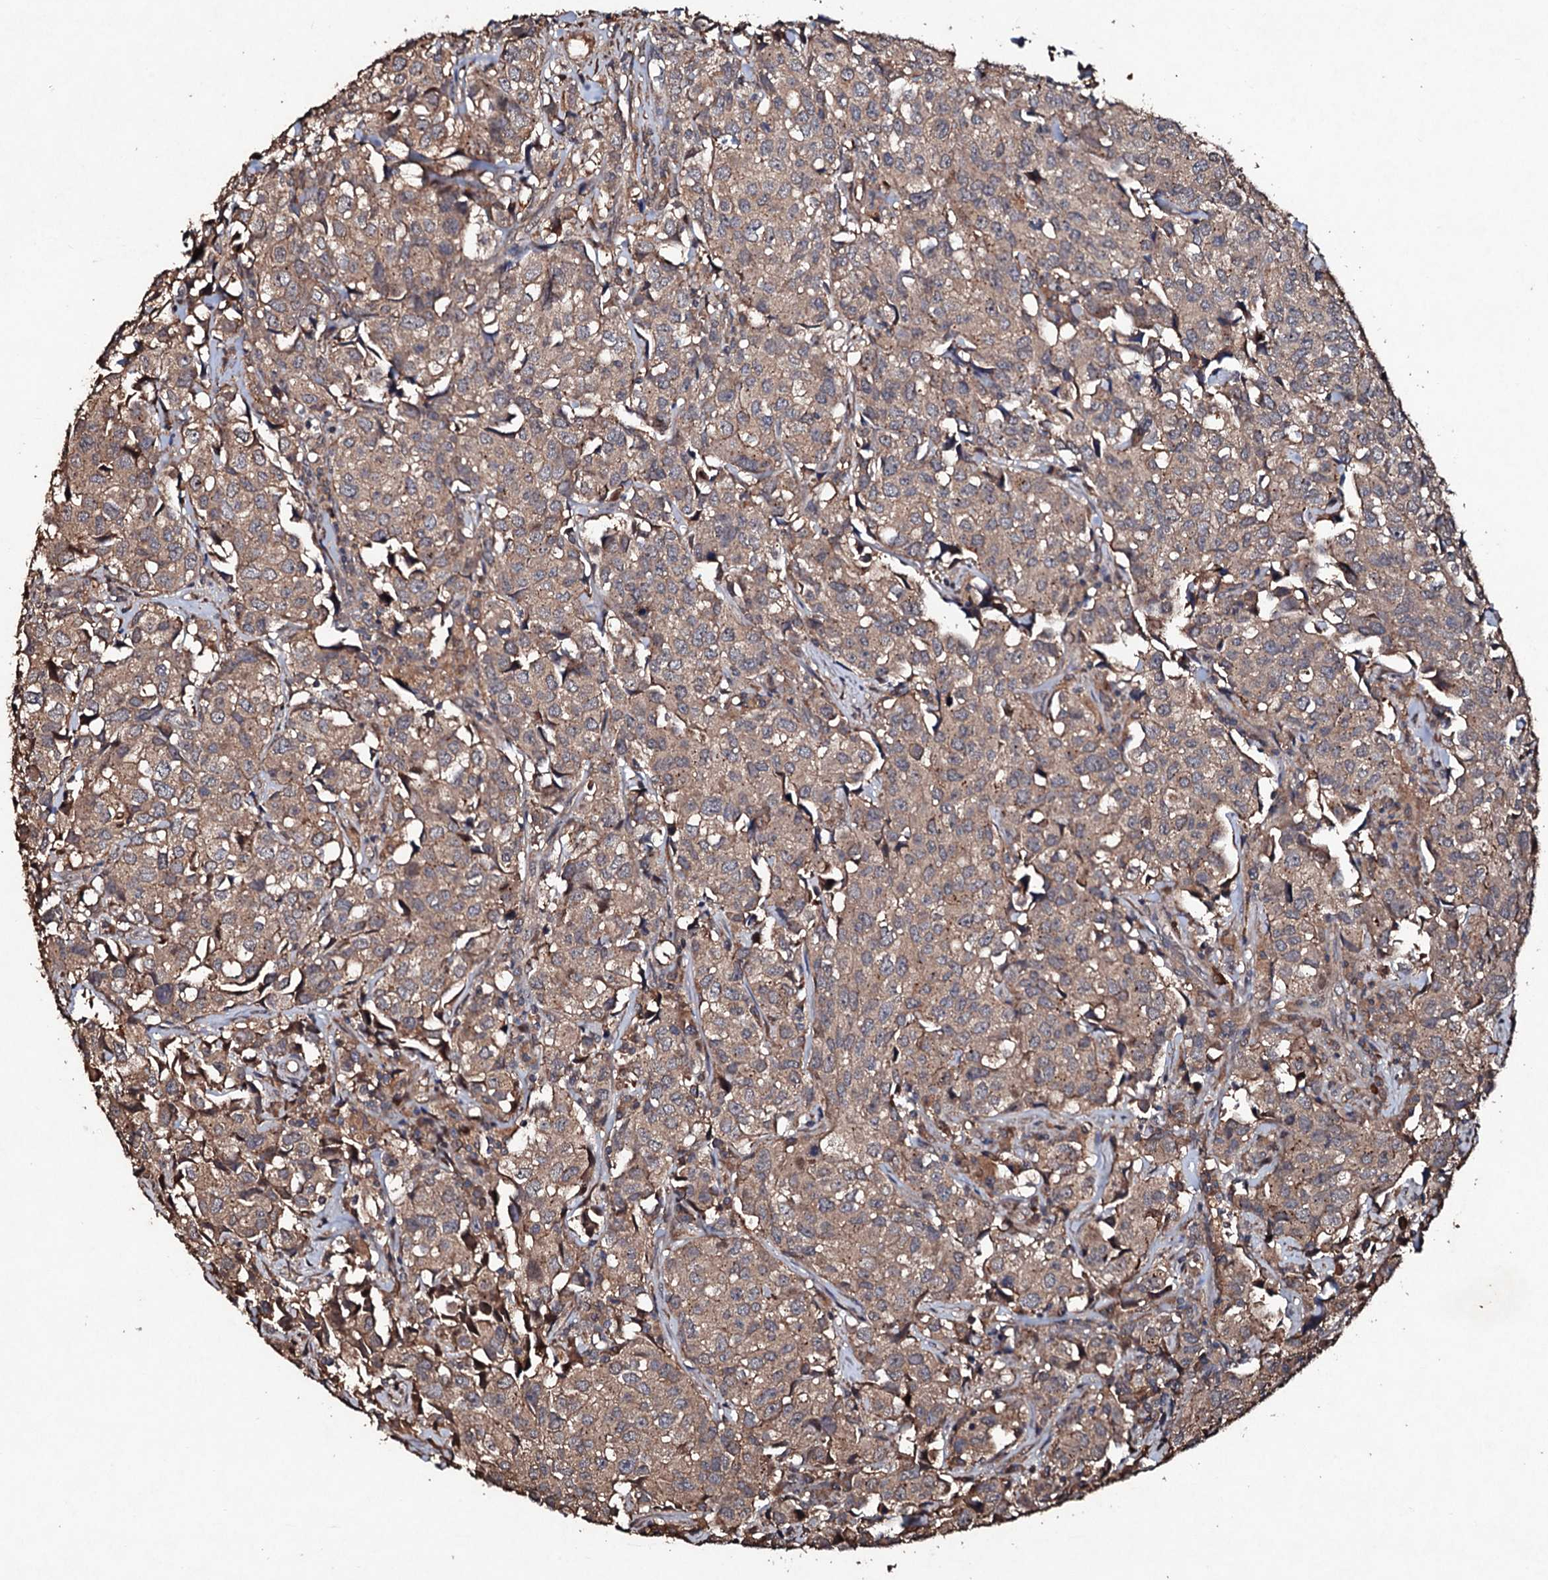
{"staining": {"intensity": "moderate", "quantity": ">75%", "location": "cytoplasmic/membranous"}, "tissue": "urothelial cancer", "cell_type": "Tumor cells", "image_type": "cancer", "snomed": [{"axis": "morphology", "description": "Urothelial carcinoma, High grade"}, {"axis": "topography", "description": "Urinary bladder"}], "caption": "High-grade urothelial carcinoma stained for a protein (brown) exhibits moderate cytoplasmic/membranous positive positivity in approximately >75% of tumor cells.", "gene": "KERA", "patient": {"sex": "female", "age": 75}}